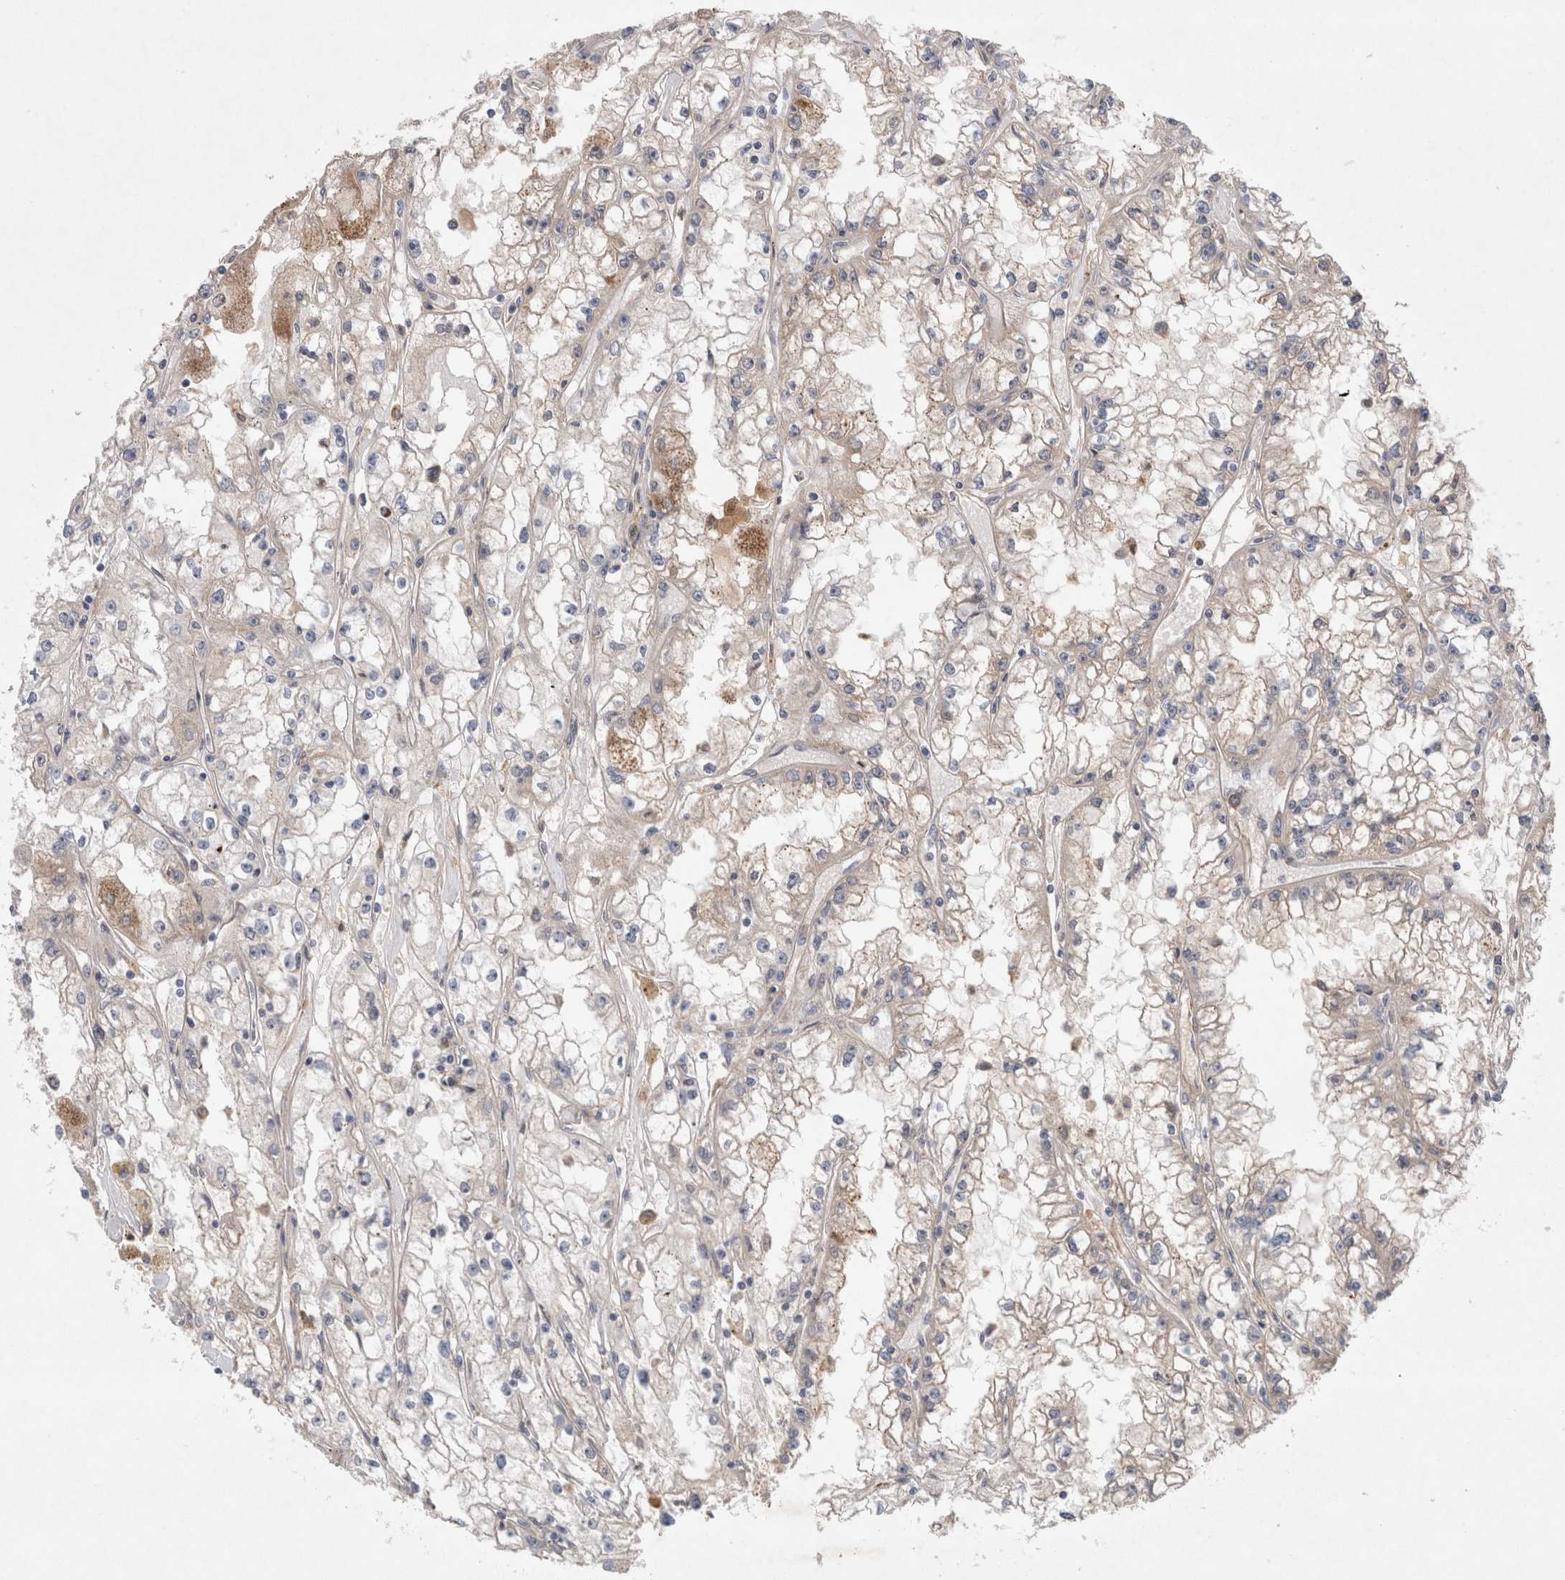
{"staining": {"intensity": "negative", "quantity": "none", "location": "none"}, "tissue": "renal cancer", "cell_type": "Tumor cells", "image_type": "cancer", "snomed": [{"axis": "morphology", "description": "Adenocarcinoma, NOS"}, {"axis": "topography", "description": "Kidney"}], "caption": "Immunohistochemistry (IHC) histopathology image of human renal cancer stained for a protein (brown), which exhibits no expression in tumor cells.", "gene": "MRPS28", "patient": {"sex": "male", "age": 56}}